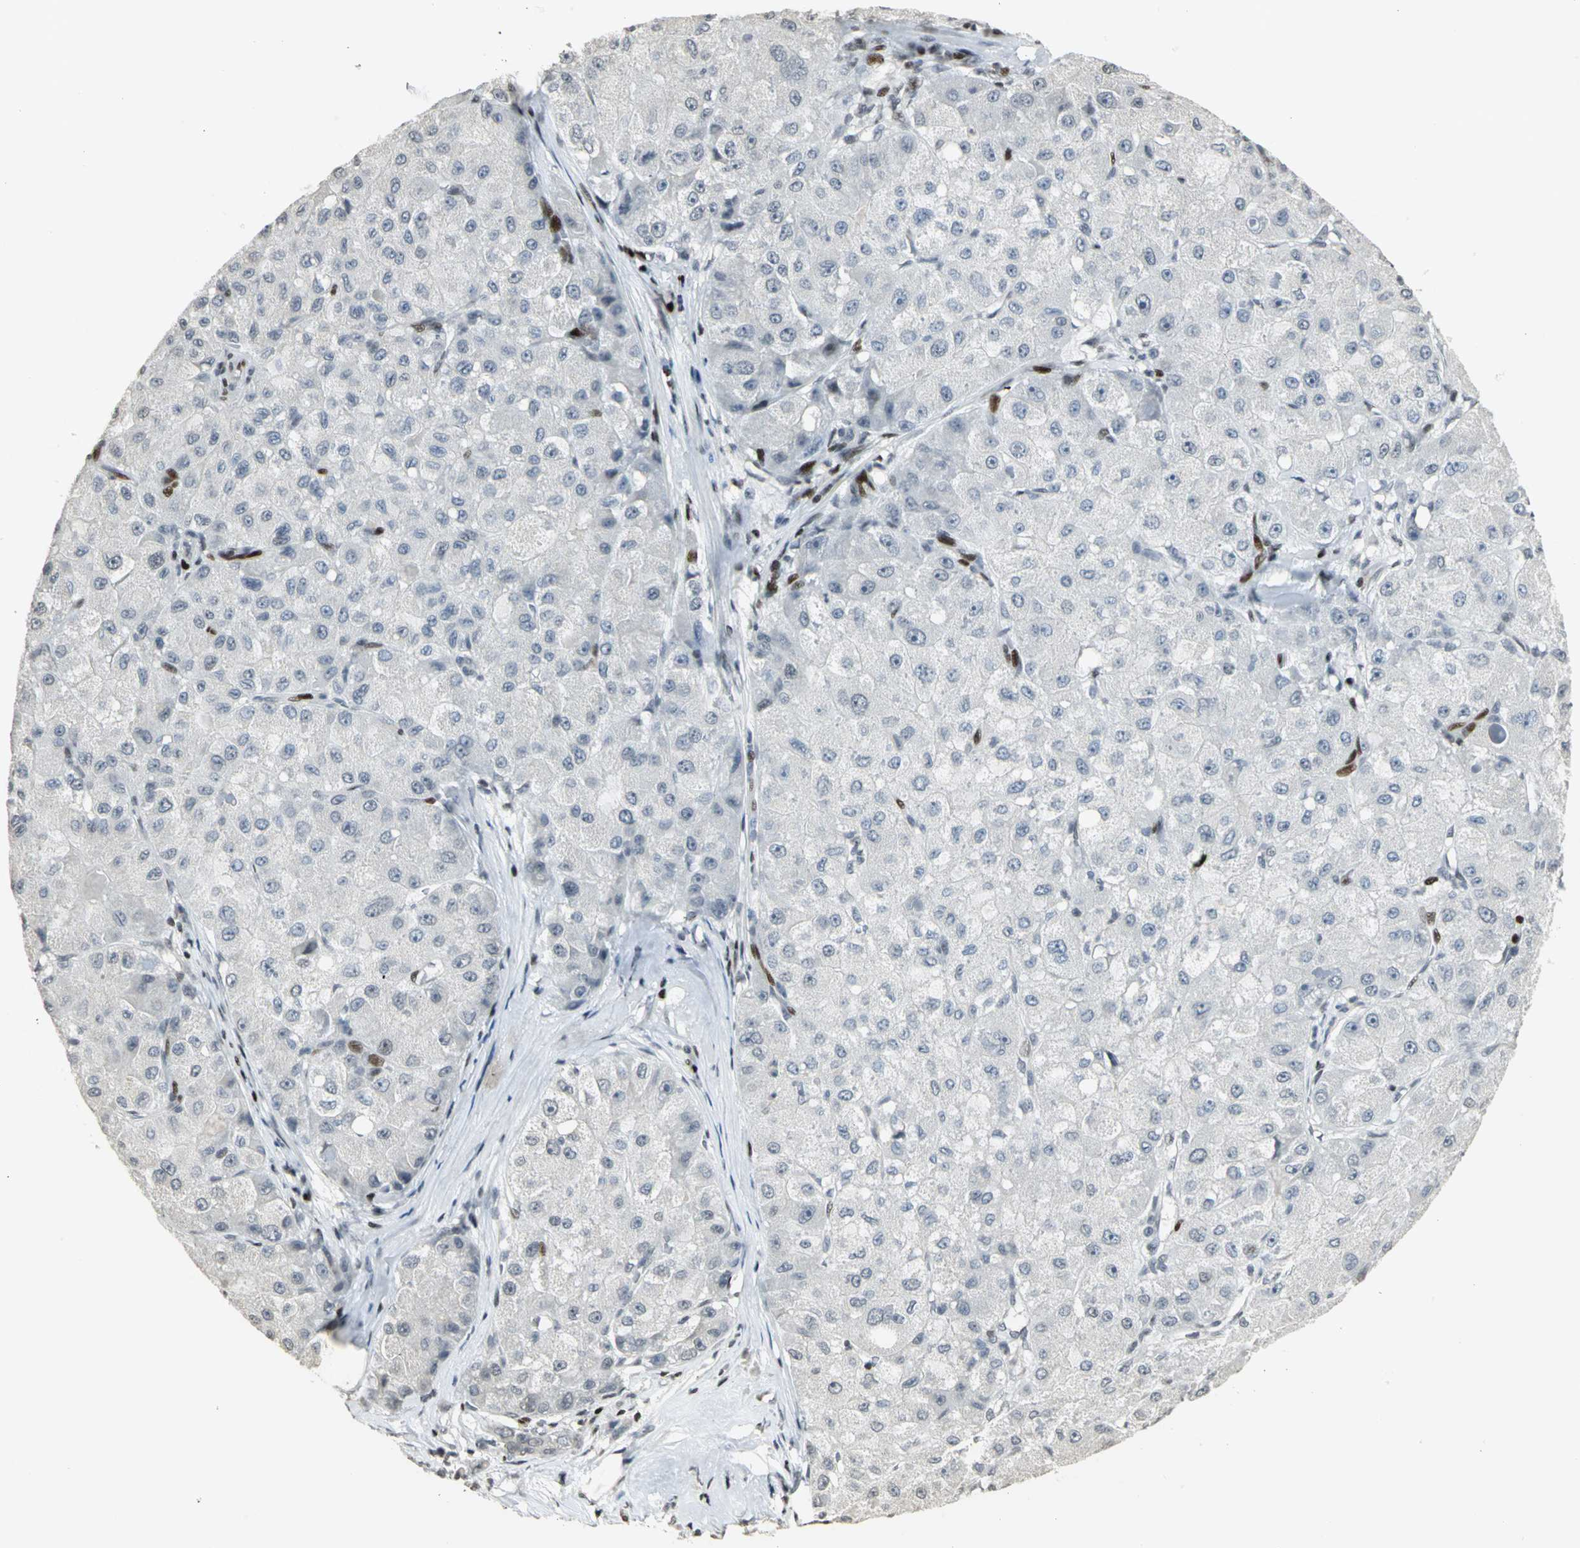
{"staining": {"intensity": "moderate", "quantity": "<25%", "location": "nuclear"}, "tissue": "liver cancer", "cell_type": "Tumor cells", "image_type": "cancer", "snomed": [{"axis": "morphology", "description": "Carcinoma, Hepatocellular, NOS"}, {"axis": "topography", "description": "Liver"}], "caption": "The immunohistochemical stain highlights moderate nuclear expression in tumor cells of liver hepatocellular carcinoma tissue. Nuclei are stained in blue.", "gene": "KDM1A", "patient": {"sex": "male", "age": 80}}